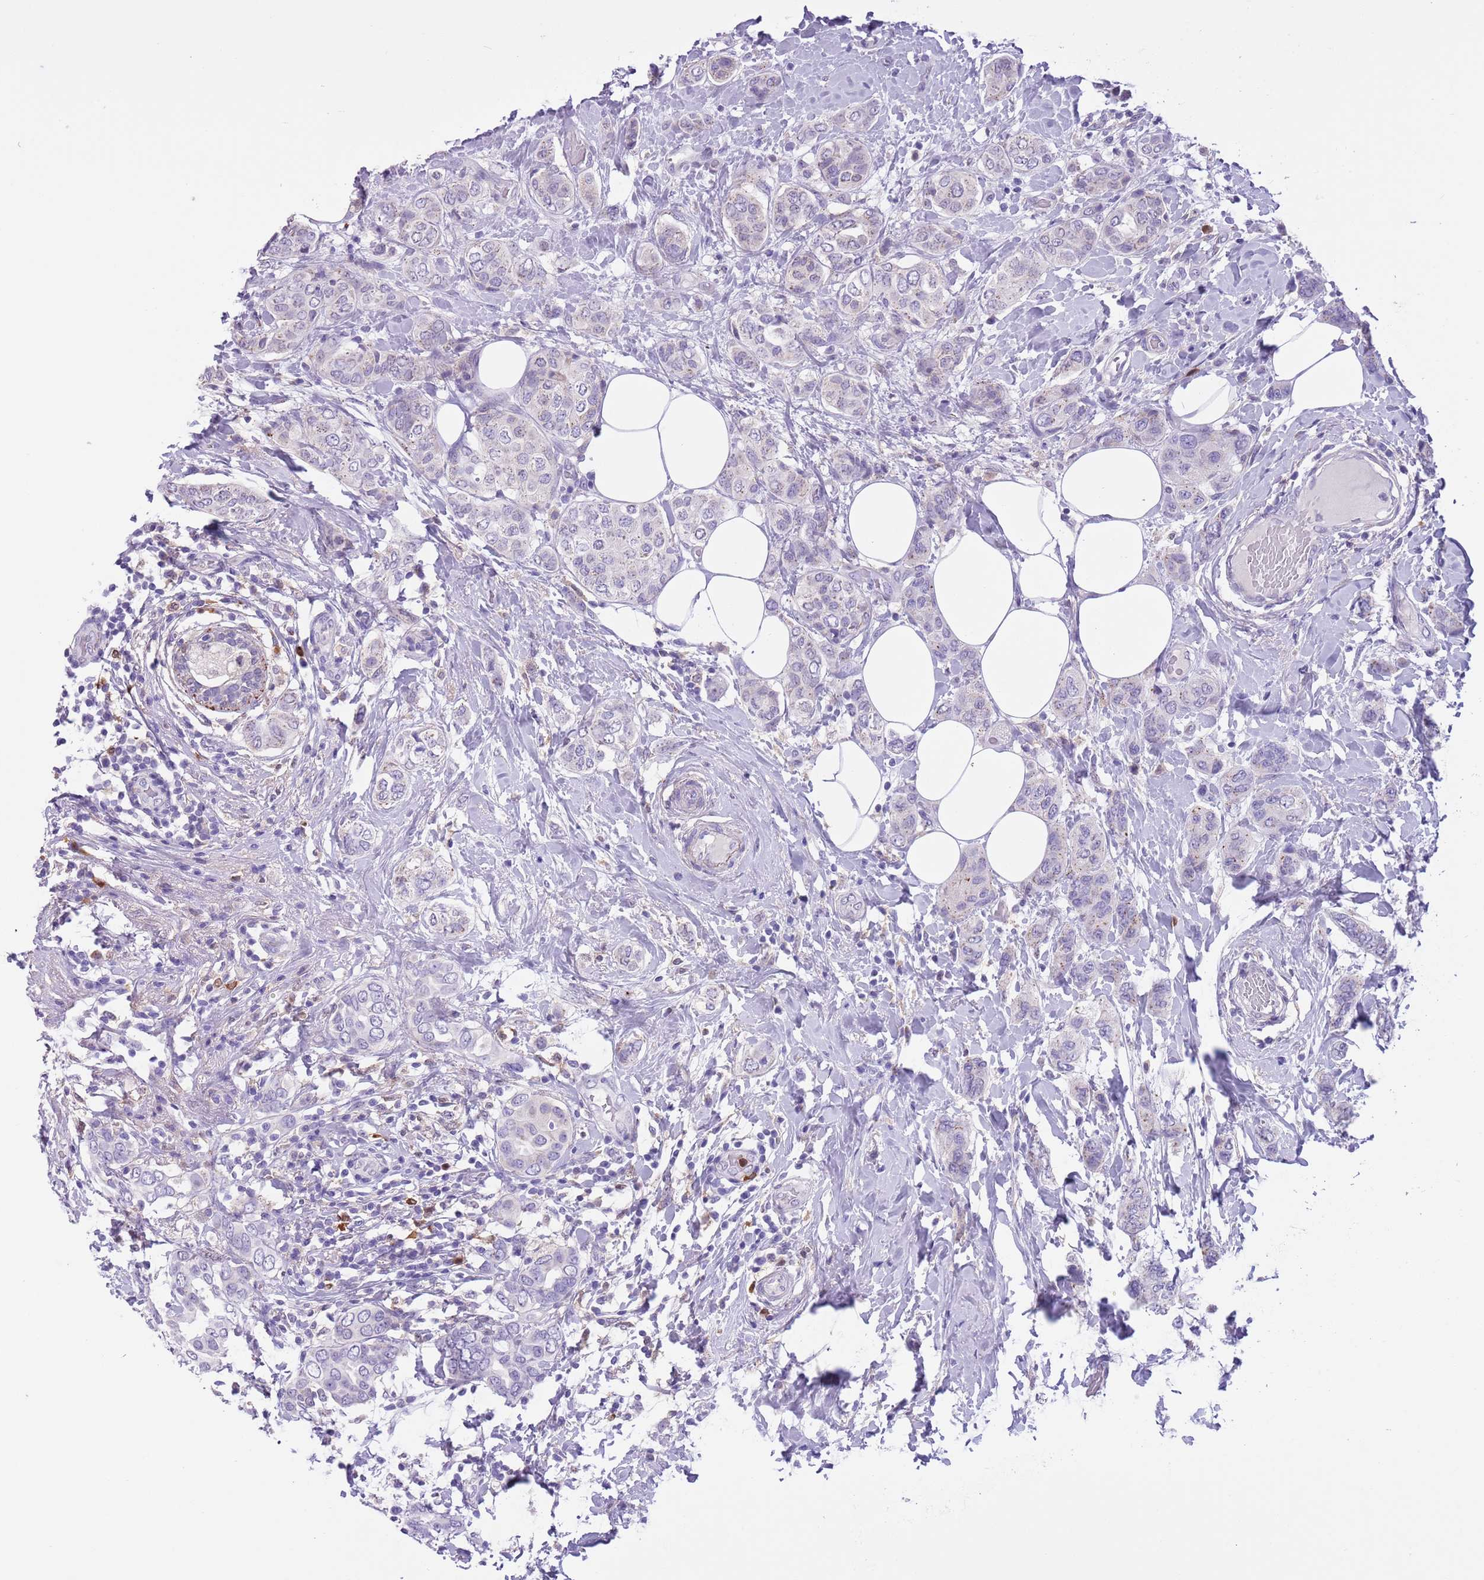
{"staining": {"intensity": "negative", "quantity": "none", "location": "none"}, "tissue": "breast cancer", "cell_type": "Tumor cells", "image_type": "cancer", "snomed": [{"axis": "morphology", "description": "Lobular carcinoma"}, {"axis": "topography", "description": "Breast"}], "caption": "The IHC photomicrograph has no significant expression in tumor cells of lobular carcinoma (breast) tissue.", "gene": "PFKFB2", "patient": {"sex": "female", "age": 51}}